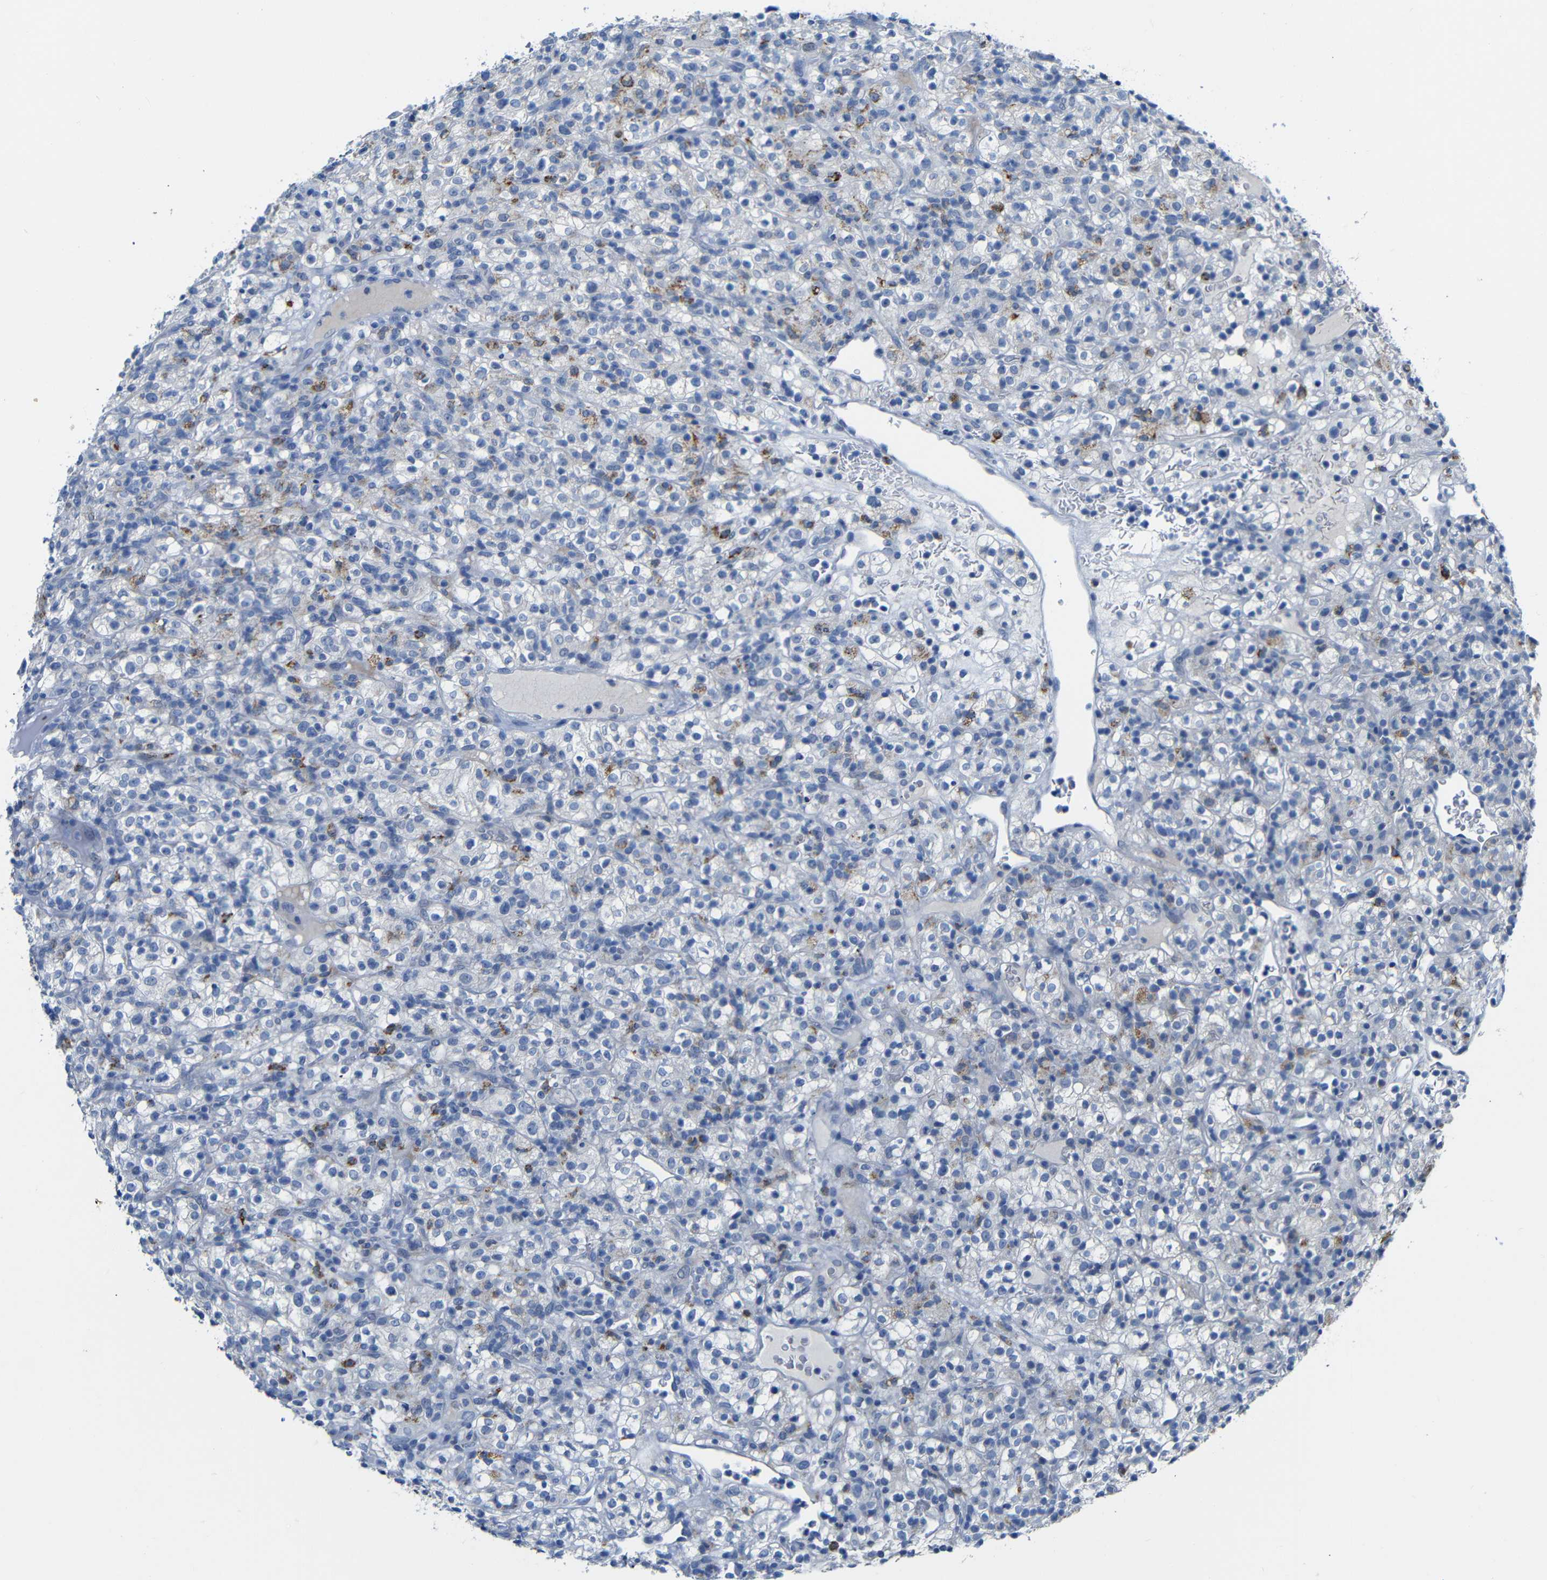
{"staining": {"intensity": "moderate", "quantity": "<25%", "location": "cytoplasmic/membranous"}, "tissue": "renal cancer", "cell_type": "Tumor cells", "image_type": "cancer", "snomed": [{"axis": "morphology", "description": "Normal tissue, NOS"}, {"axis": "morphology", "description": "Adenocarcinoma, NOS"}, {"axis": "topography", "description": "Kidney"}], "caption": "Protein expression analysis of renal cancer (adenocarcinoma) exhibits moderate cytoplasmic/membranous expression in approximately <25% of tumor cells.", "gene": "C15orf48", "patient": {"sex": "female", "age": 72}}